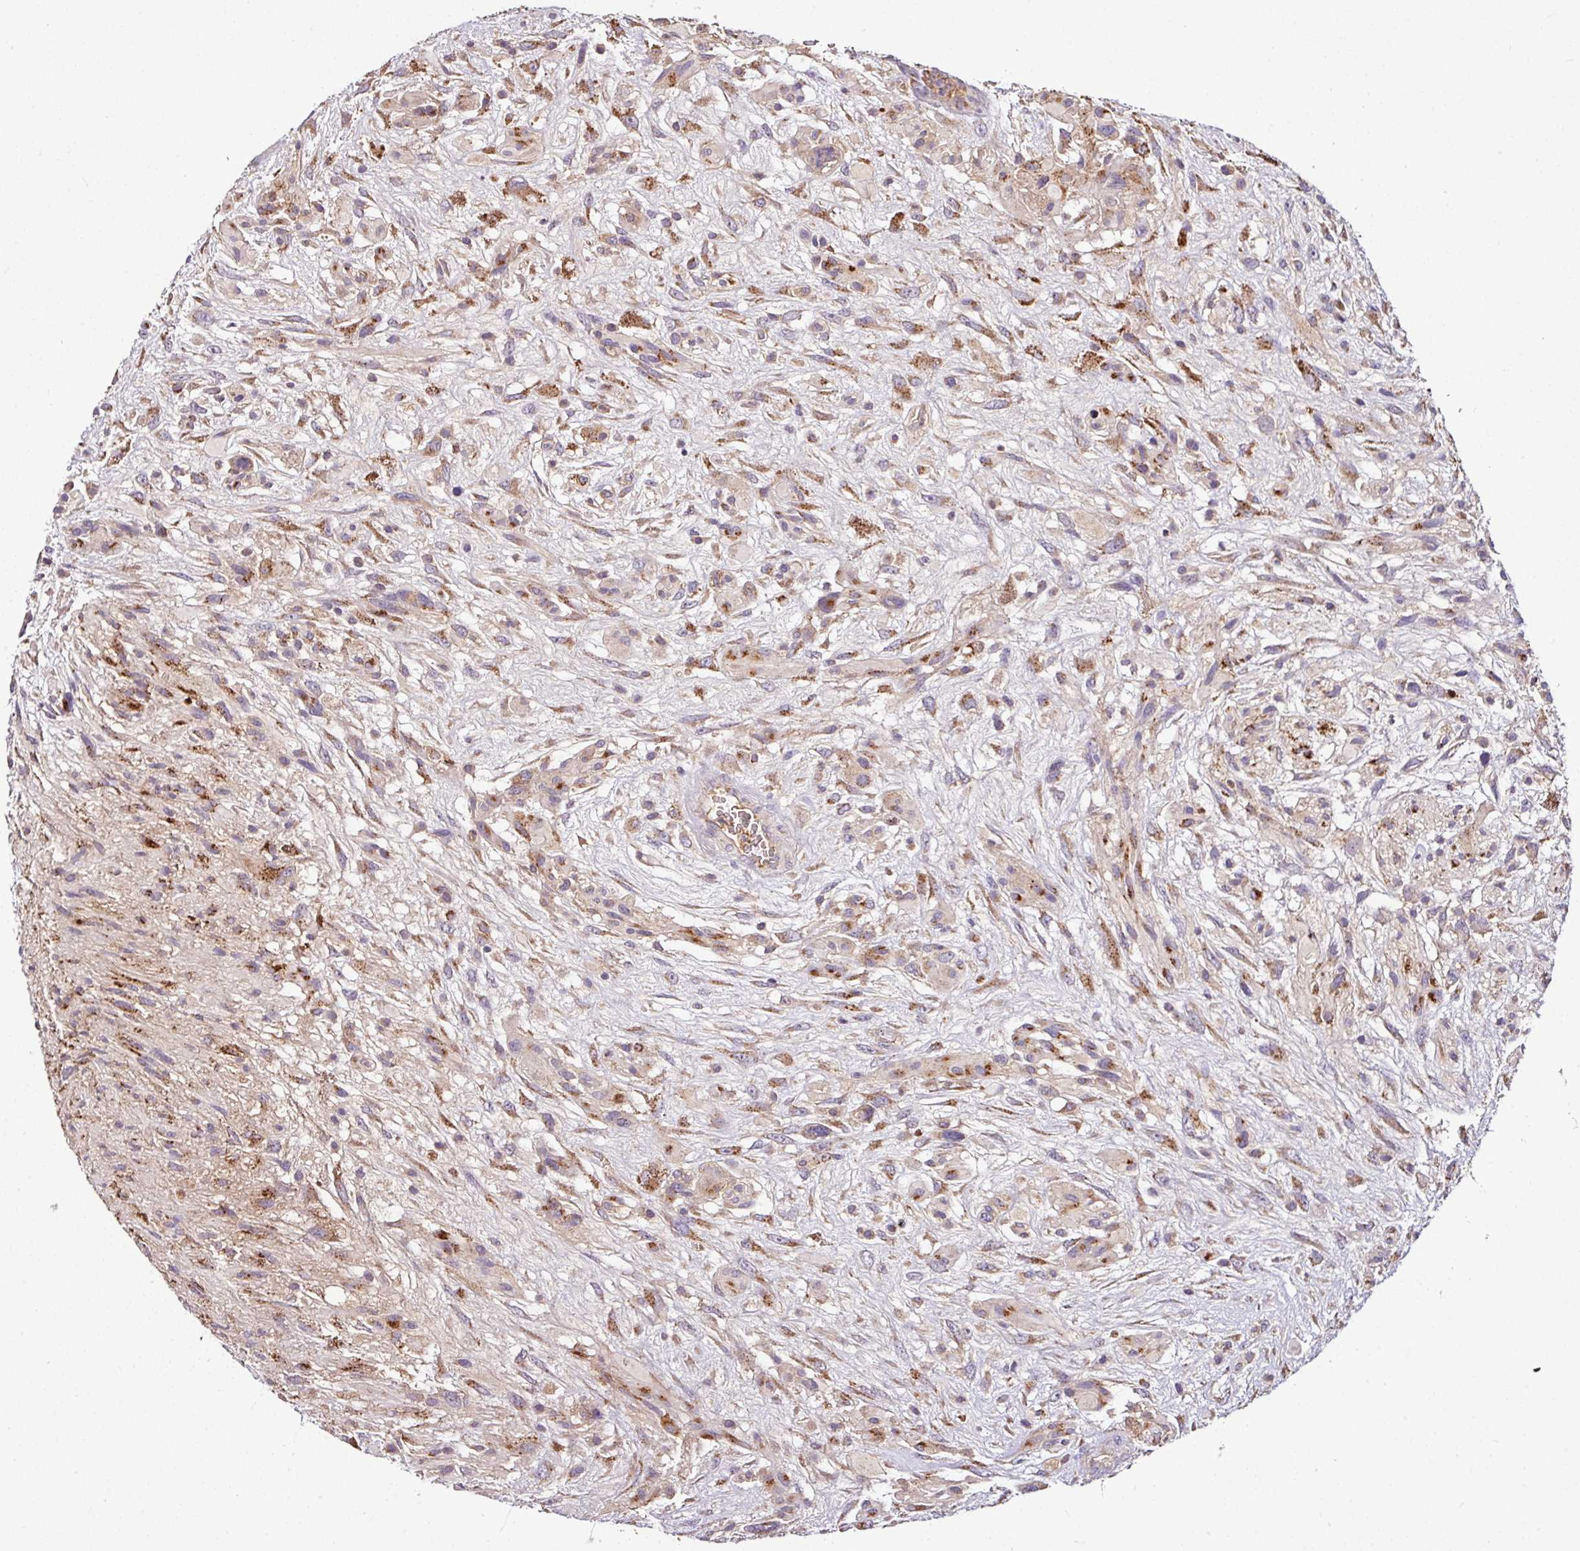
{"staining": {"intensity": "moderate", "quantity": "<25%", "location": "cytoplasmic/membranous"}, "tissue": "glioma", "cell_type": "Tumor cells", "image_type": "cancer", "snomed": [{"axis": "morphology", "description": "Glioma, malignant, High grade"}, {"axis": "topography", "description": "Brain"}], "caption": "Moderate cytoplasmic/membranous expression is seen in about <25% of tumor cells in glioma. (DAB (3,3'-diaminobenzidine) IHC with brightfield microscopy, high magnification).", "gene": "CPD", "patient": {"sex": "male", "age": 61}}